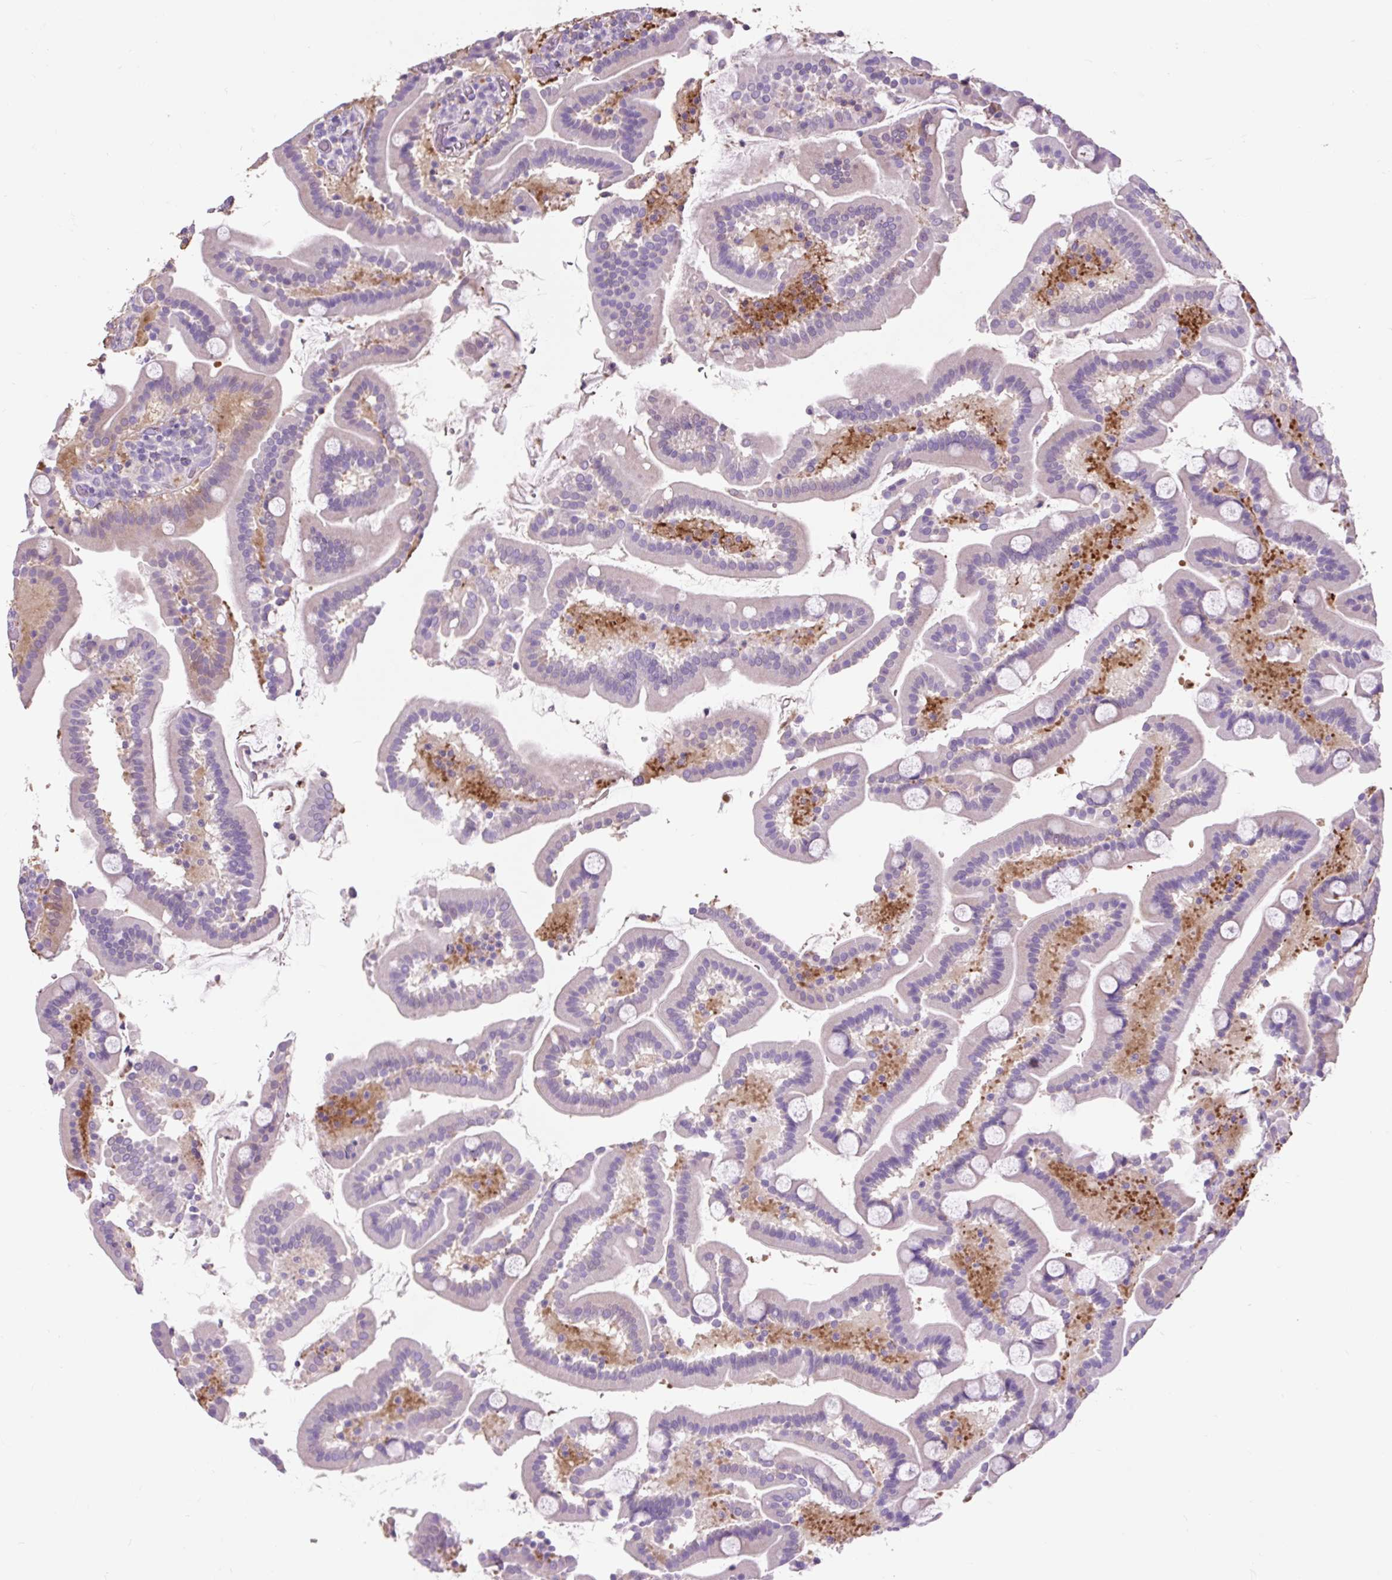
{"staining": {"intensity": "moderate", "quantity": "<25%", "location": "cytoplasmic/membranous"}, "tissue": "duodenum", "cell_type": "Glandular cells", "image_type": "normal", "snomed": [{"axis": "morphology", "description": "Normal tissue, NOS"}, {"axis": "topography", "description": "Duodenum"}], "caption": "IHC (DAB) staining of benign human duodenum reveals moderate cytoplasmic/membranous protein staining in about <25% of glandular cells.", "gene": "OR10A7", "patient": {"sex": "male", "age": 55}}